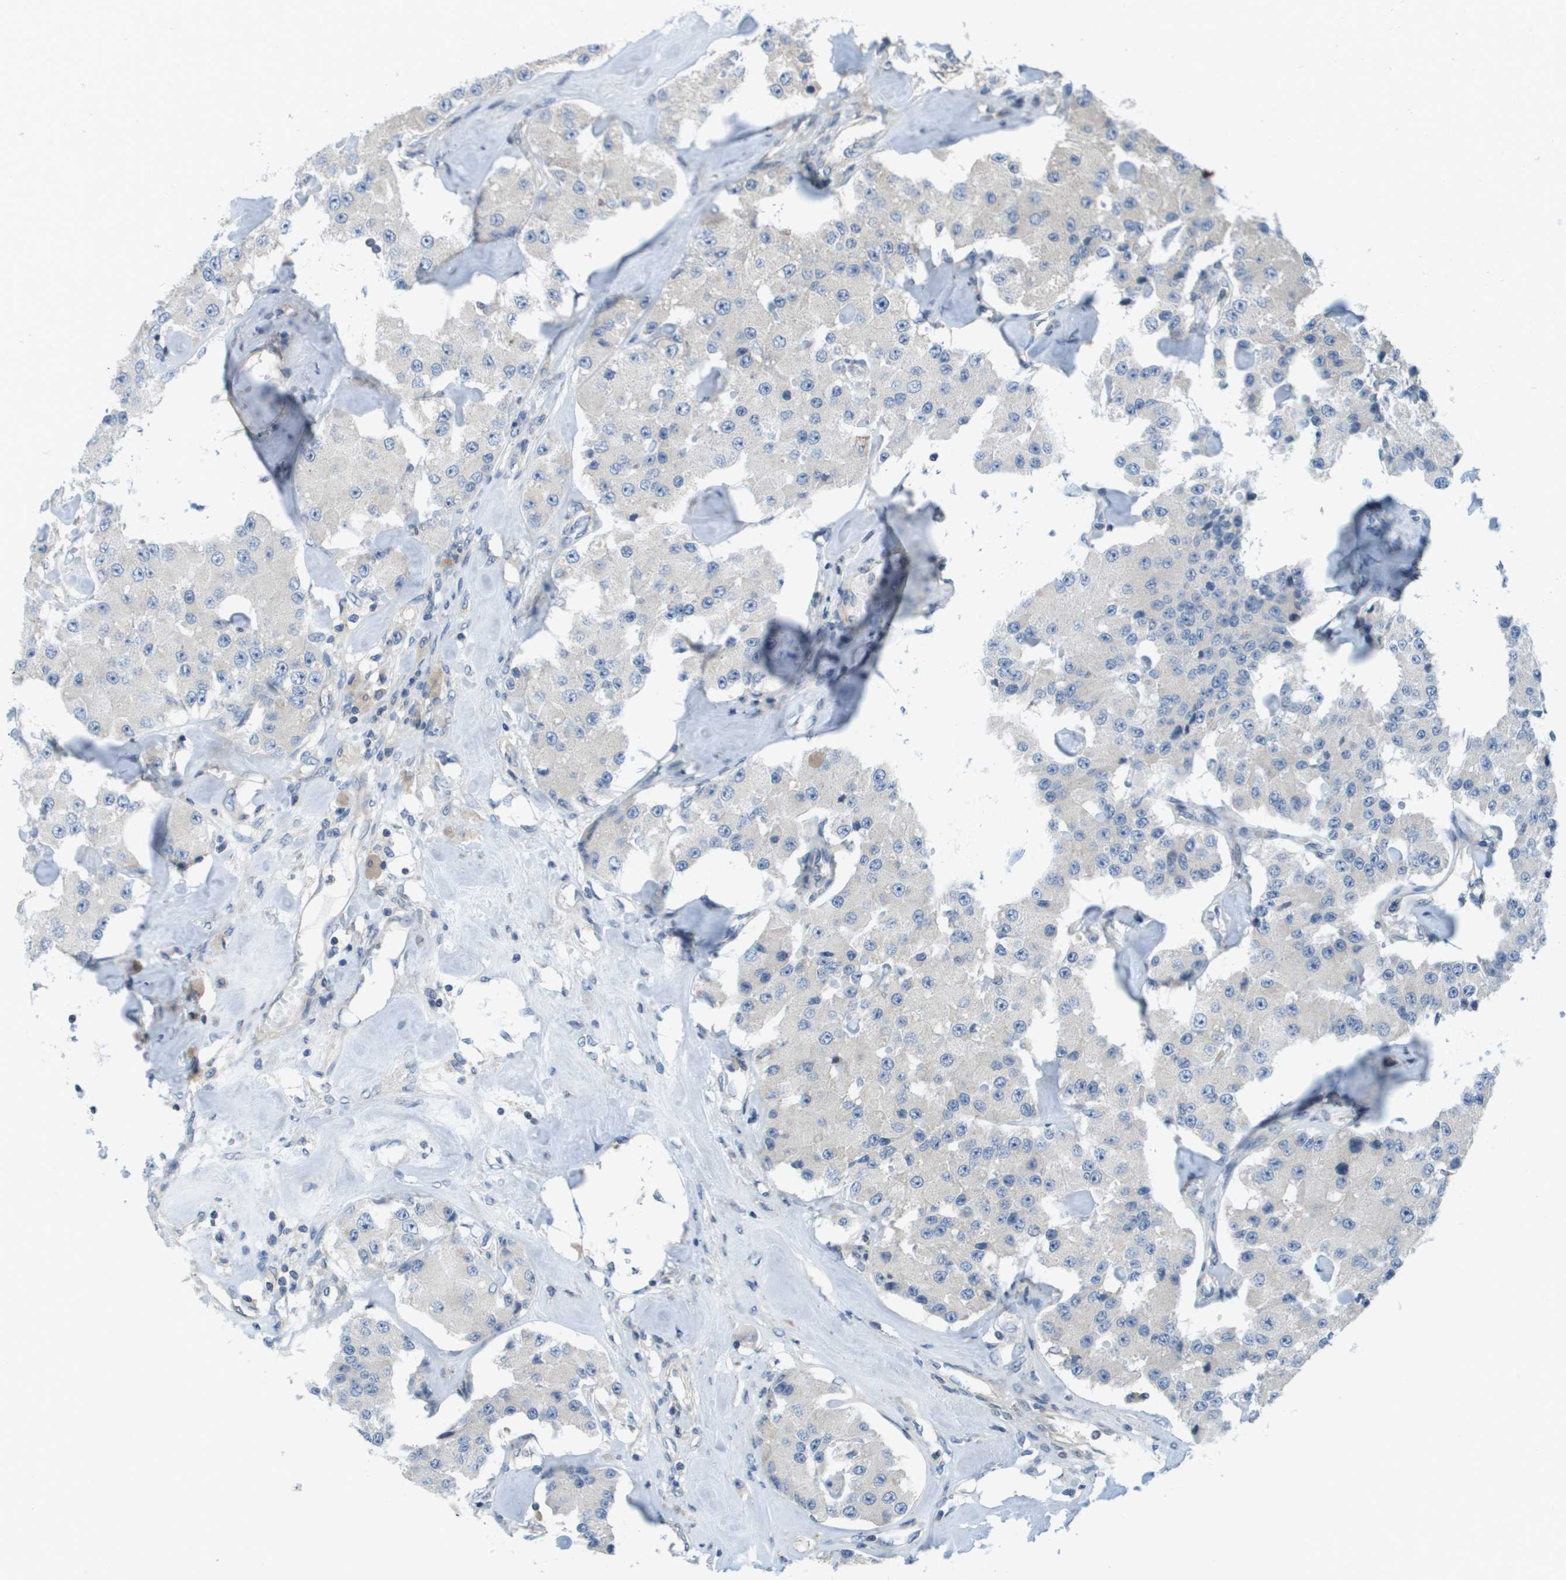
{"staining": {"intensity": "negative", "quantity": "none", "location": "none"}, "tissue": "carcinoid", "cell_type": "Tumor cells", "image_type": "cancer", "snomed": [{"axis": "morphology", "description": "Carcinoid, malignant, NOS"}, {"axis": "topography", "description": "Pancreas"}], "caption": "High power microscopy micrograph of an immunohistochemistry micrograph of carcinoid, revealing no significant expression in tumor cells. (DAB immunohistochemistry (IHC), high magnification).", "gene": "KRT23", "patient": {"sex": "male", "age": 41}}